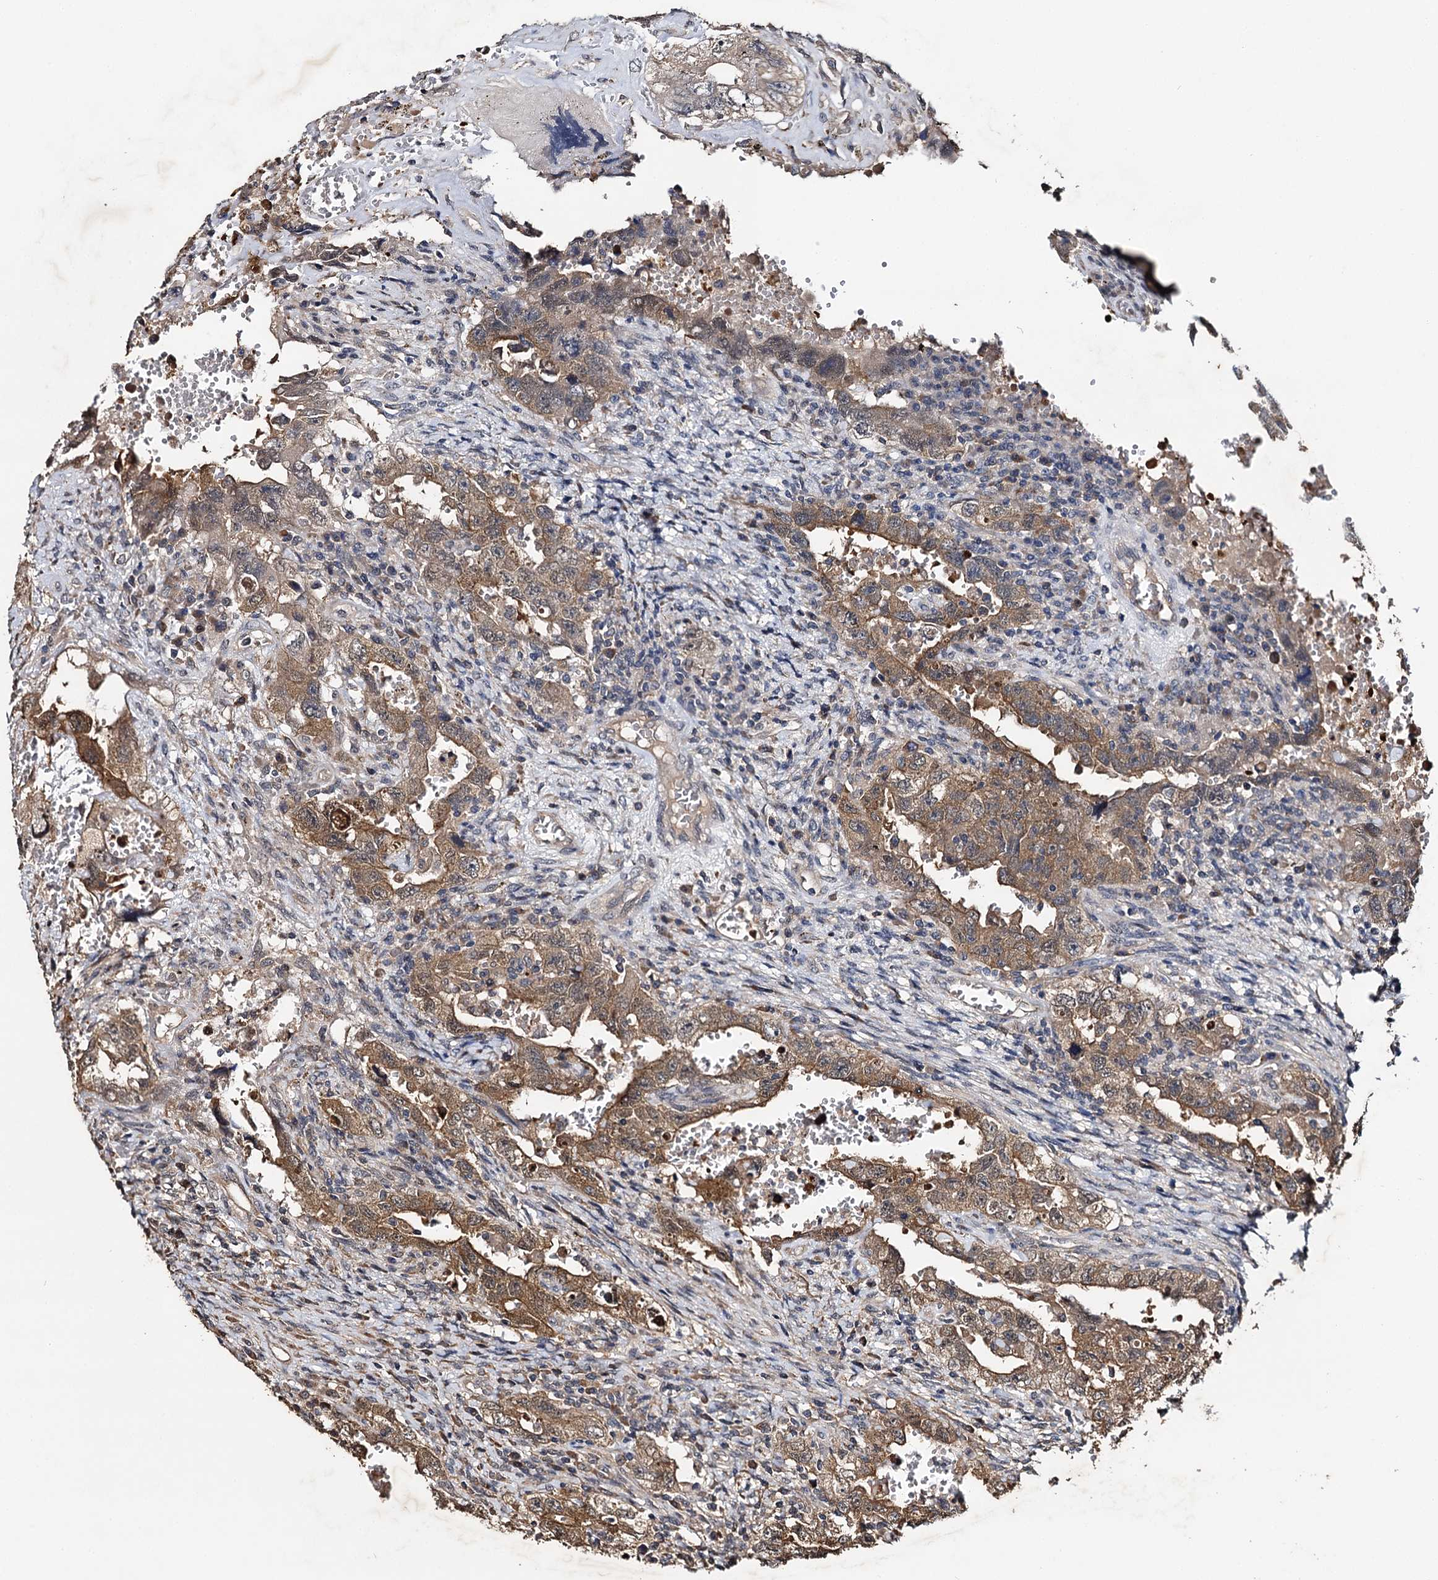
{"staining": {"intensity": "moderate", "quantity": ">75%", "location": "cytoplasmic/membranous"}, "tissue": "testis cancer", "cell_type": "Tumor cells", "image_type": "cancer", "snomed": [{"axis": "morphology", "description": "Carcinoma, Embryonal, NOS"}, {"axis": "topography", "description": "Testis"}], "caption": "This photomicrograph displays IHC staining of human embryonal carcinoma (testis), with medium moderate cytoplasmic/membranous expression in approximately >75% of tumor cells.", "gene": "SLC46A3", "patient": {"sex": "male", "age": 26}}